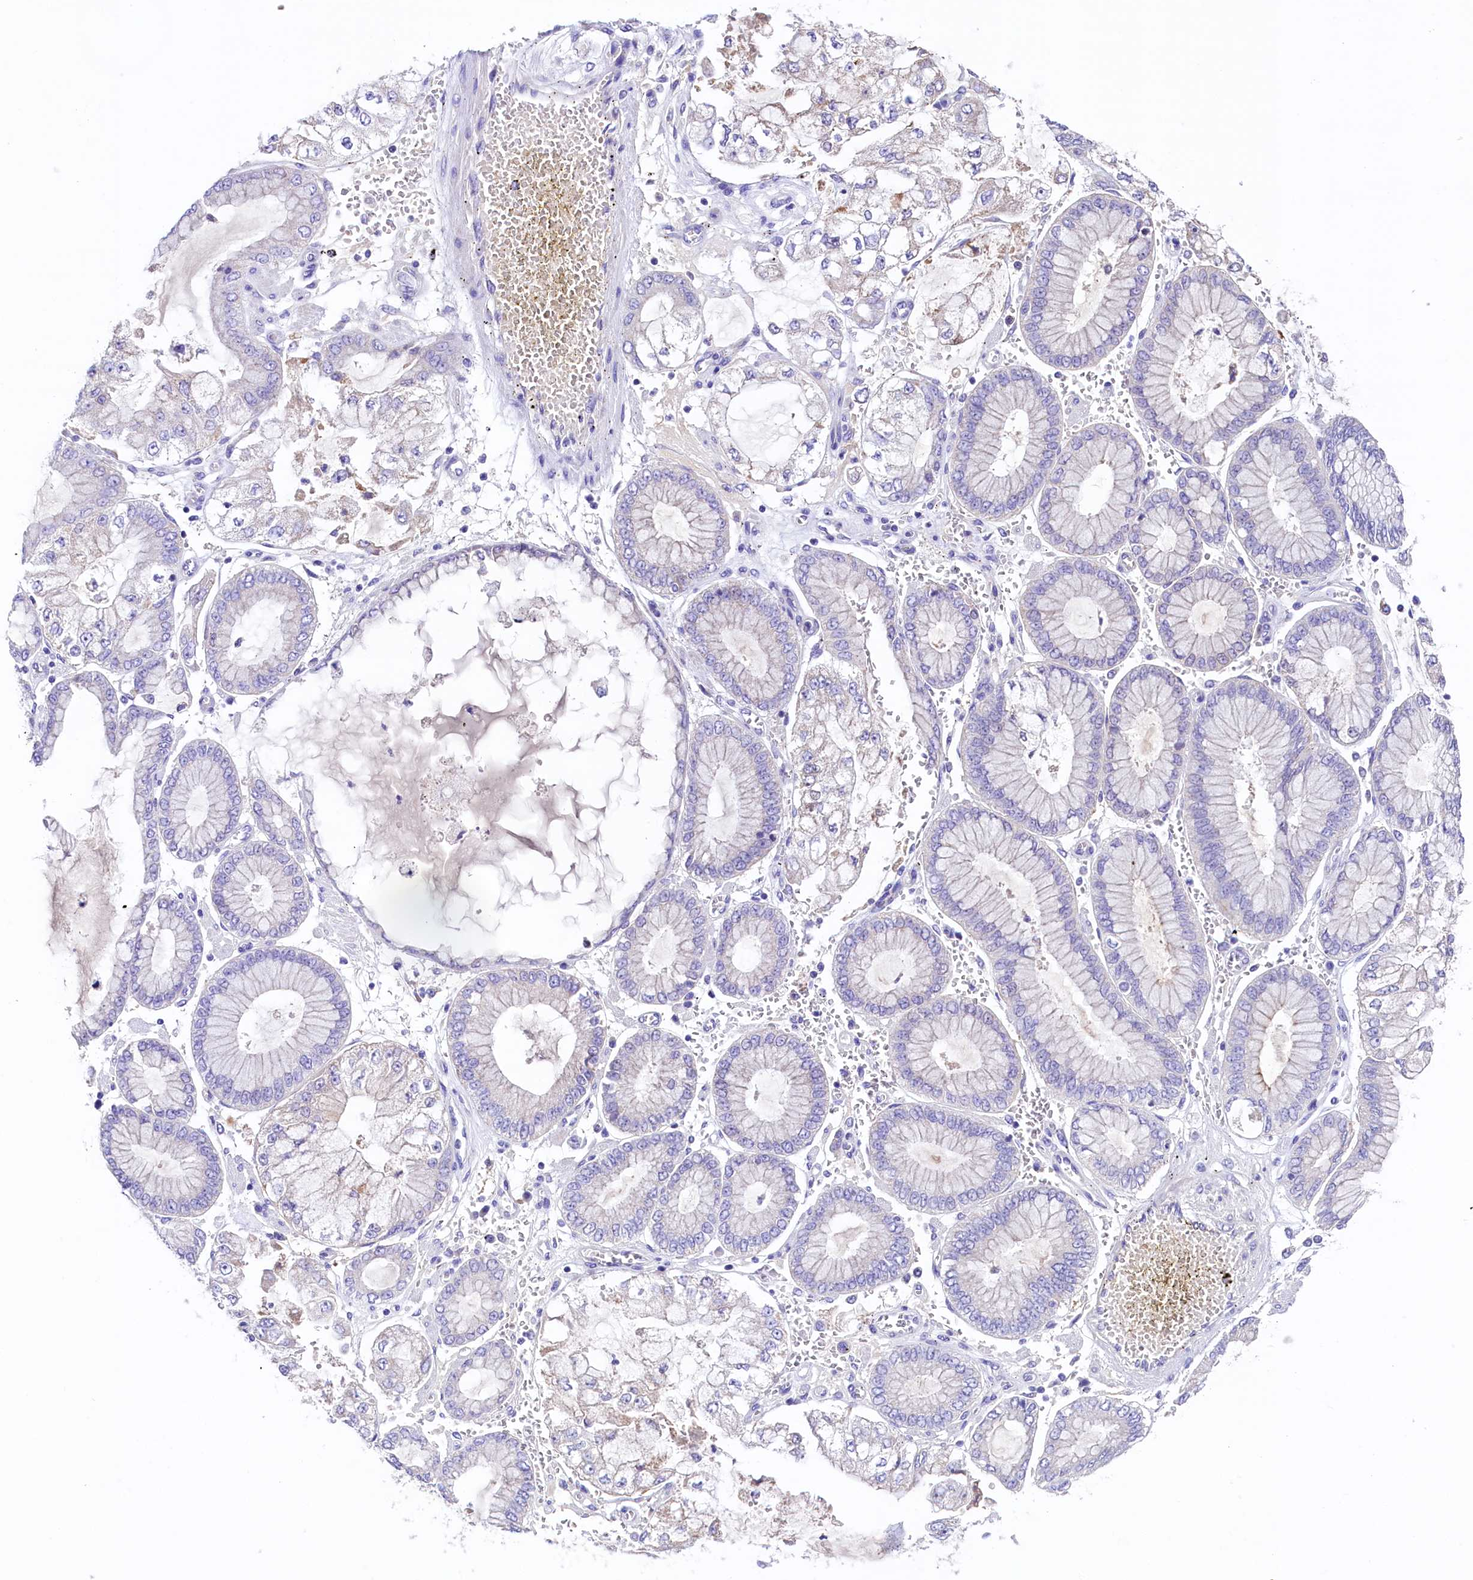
{"staining": {"intensity": "negative", "quantity": "none", "location": "none"}, "tissue": "stomach cancer", "cell_type": "Tumor cells", "image_type": "cancer", "snomed": [{"axis": "morphology", "description": "Adenocarcinoma, NOS"}, {"axis": "topography", "description": "Stomach"}], "caption": "Micrograph shows no protein staining in tumor cells of stomach cancer tissue.", "gene": "PMPCB", "patient": {"sex": "male", "age": 76}}